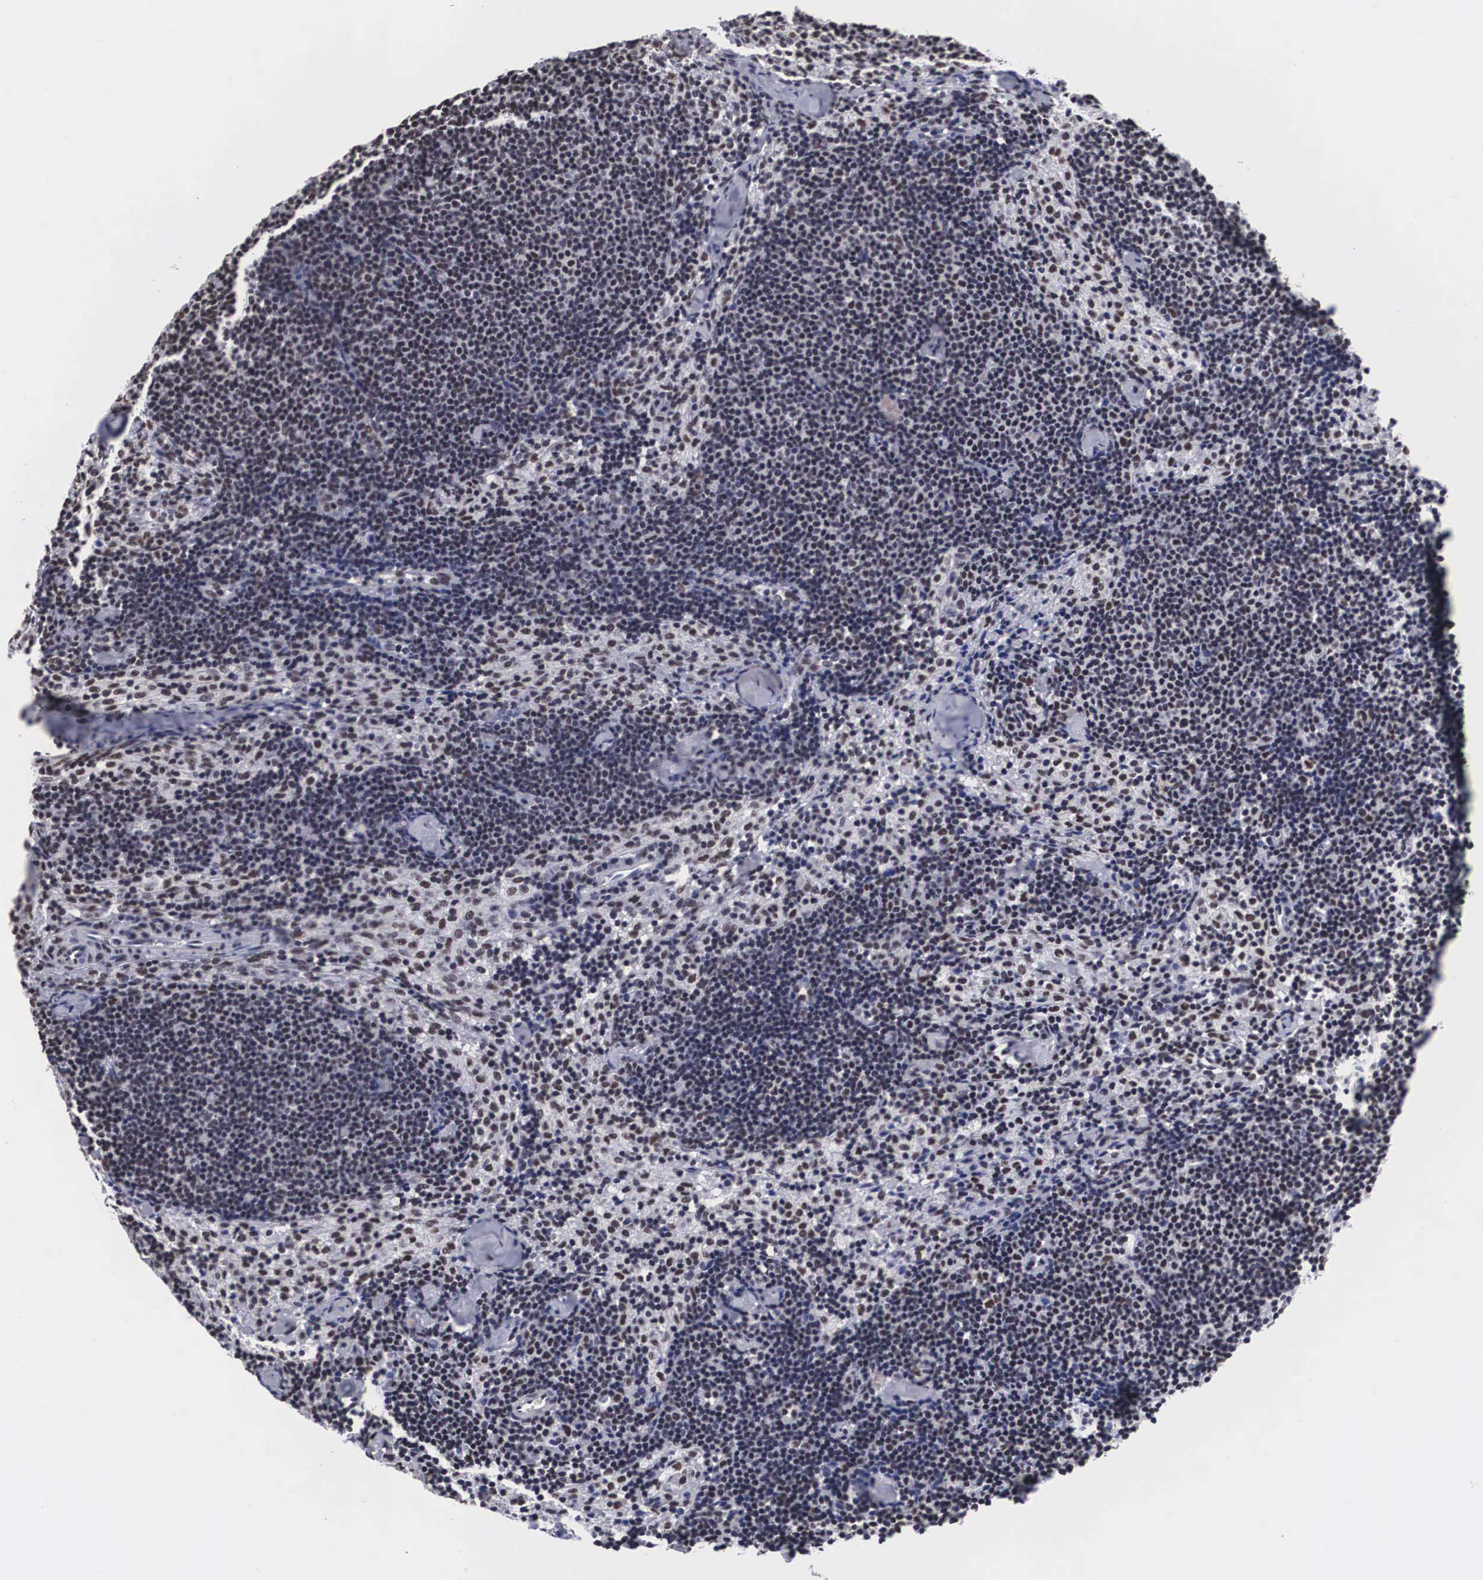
{"staining": {"intensity": "moderate", "quantity": "25%-75%", "location": "nuclear"}, "tissue": "lymph node", "cell_type": "Germinal center cells", "image_type": "normal", "snomed": [{"axis": "morphology", "description": "Normal tissue, NOS"}, {"axis": "topography", "description": "Lymph node"}], "caption": "Immunohistochemical staining of unremarkable lymph node displays moderate nuclear protein staining in about 25%-75% of germinal center cells. The staining was performed using DAB (3,3'-diaminobenzidine) to visualize the protein expression in brown, while the nuclei were stained in blue with hematoxylin (Magnification: 20x).", "gene": "ACIN1", "patient": {"sex": "female", "age": 35}}